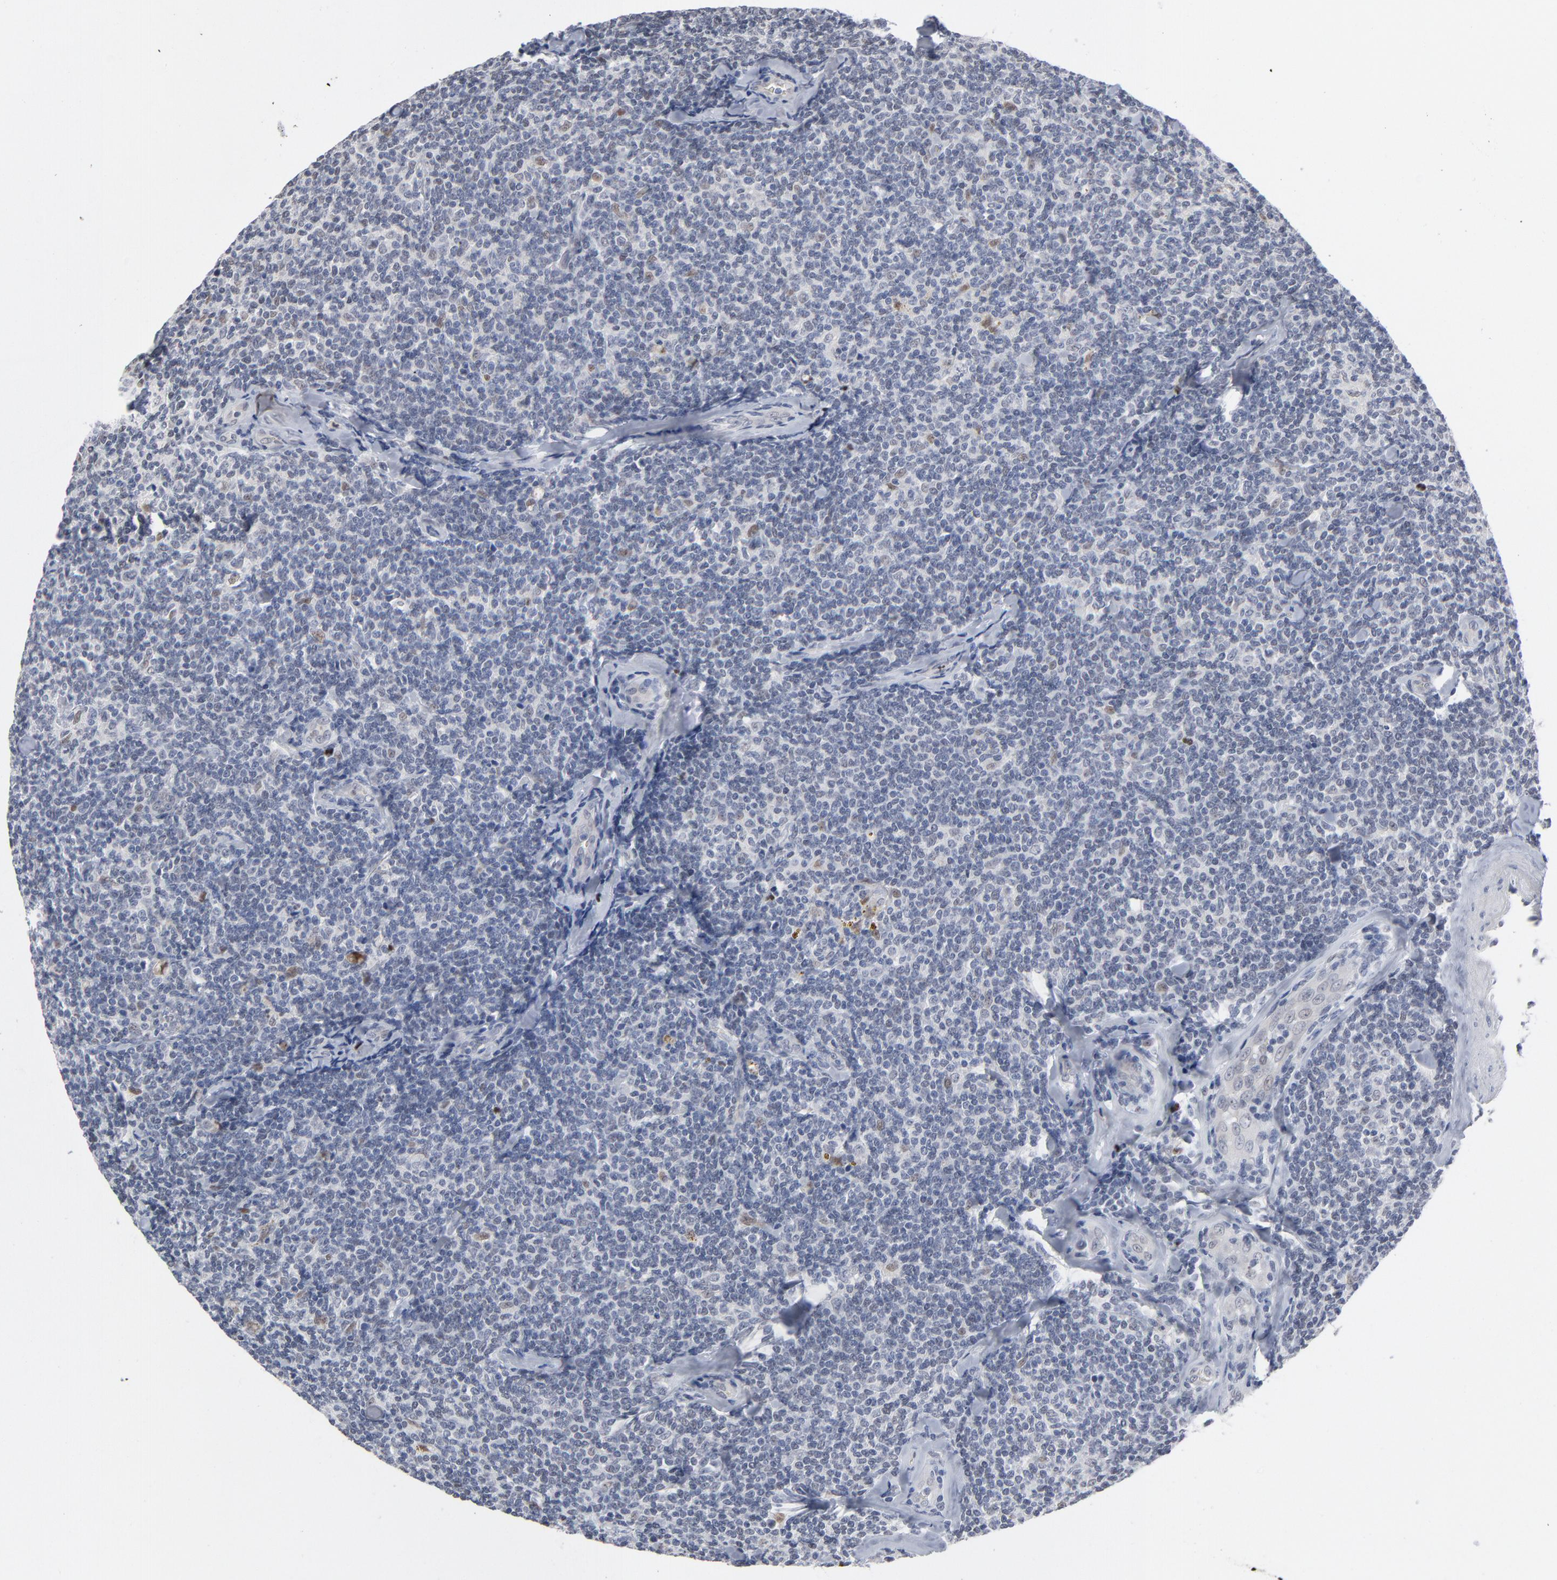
{"staining": {"intensity": "negative", "quantity": "none", "location": "none"}, "tissue": "lymphoma", "cell_type": "Tumor cells", "image_type": "cancer", "snomed": [{"axis": "morphology", "description": "Malignant lymphoma, non-Hodgkin's type, Low grade"}, {"axis": "topography", "description": "Lymph node"}], "caption": "This is a histopathology image of IHC staining of lymphoma, which shows no expression in tumor cells.", "gene": "FOXN2", "patient": {"sex": "female", "age": 56}}